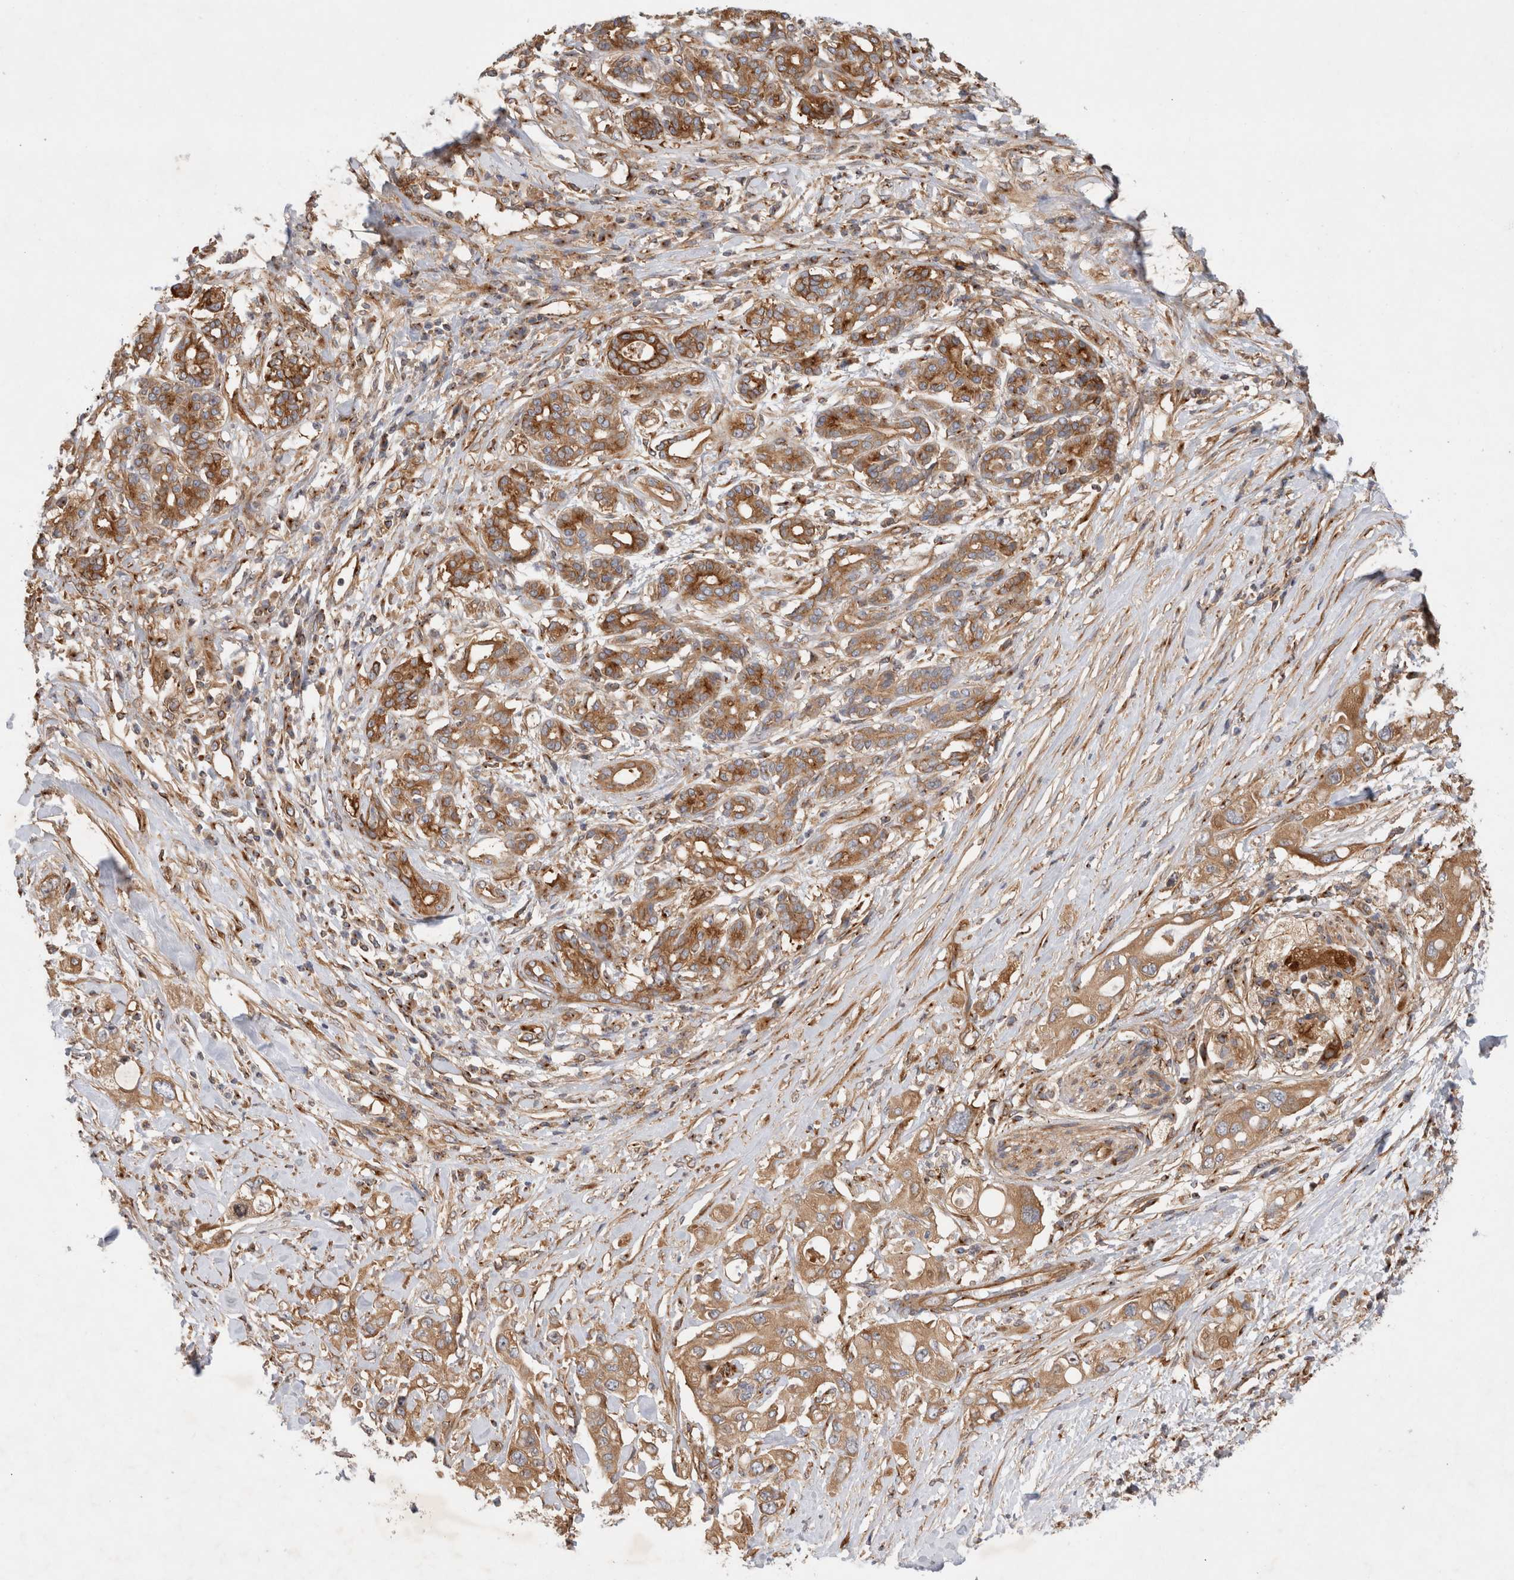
{"staining": {"intensity": "moderate", "quantity": ">75%", "location": "cytoplasmic/membranous"}, "tissue": "pancreatic cancer", "cell_type": "Tumor cells", "image_type": "cancer", "snomed": [{"axis": "morphology", "description": "Adenocarcinoma, NOS"}, {"axis": "topography", "description": "Pancreas"}], "caption": "Immunohistochemistry photomicrograph of neoplastic tissue: pancreatic cancer stained using IHC exhibits medium levels of moderate protein expression localized specifically in the cytoplasmic/membranous of tumor cells, appearing as a cytoplasmic/membranous brown color.", "gene": "GPR150", "patient": {"sex": "female", "age": 56}}